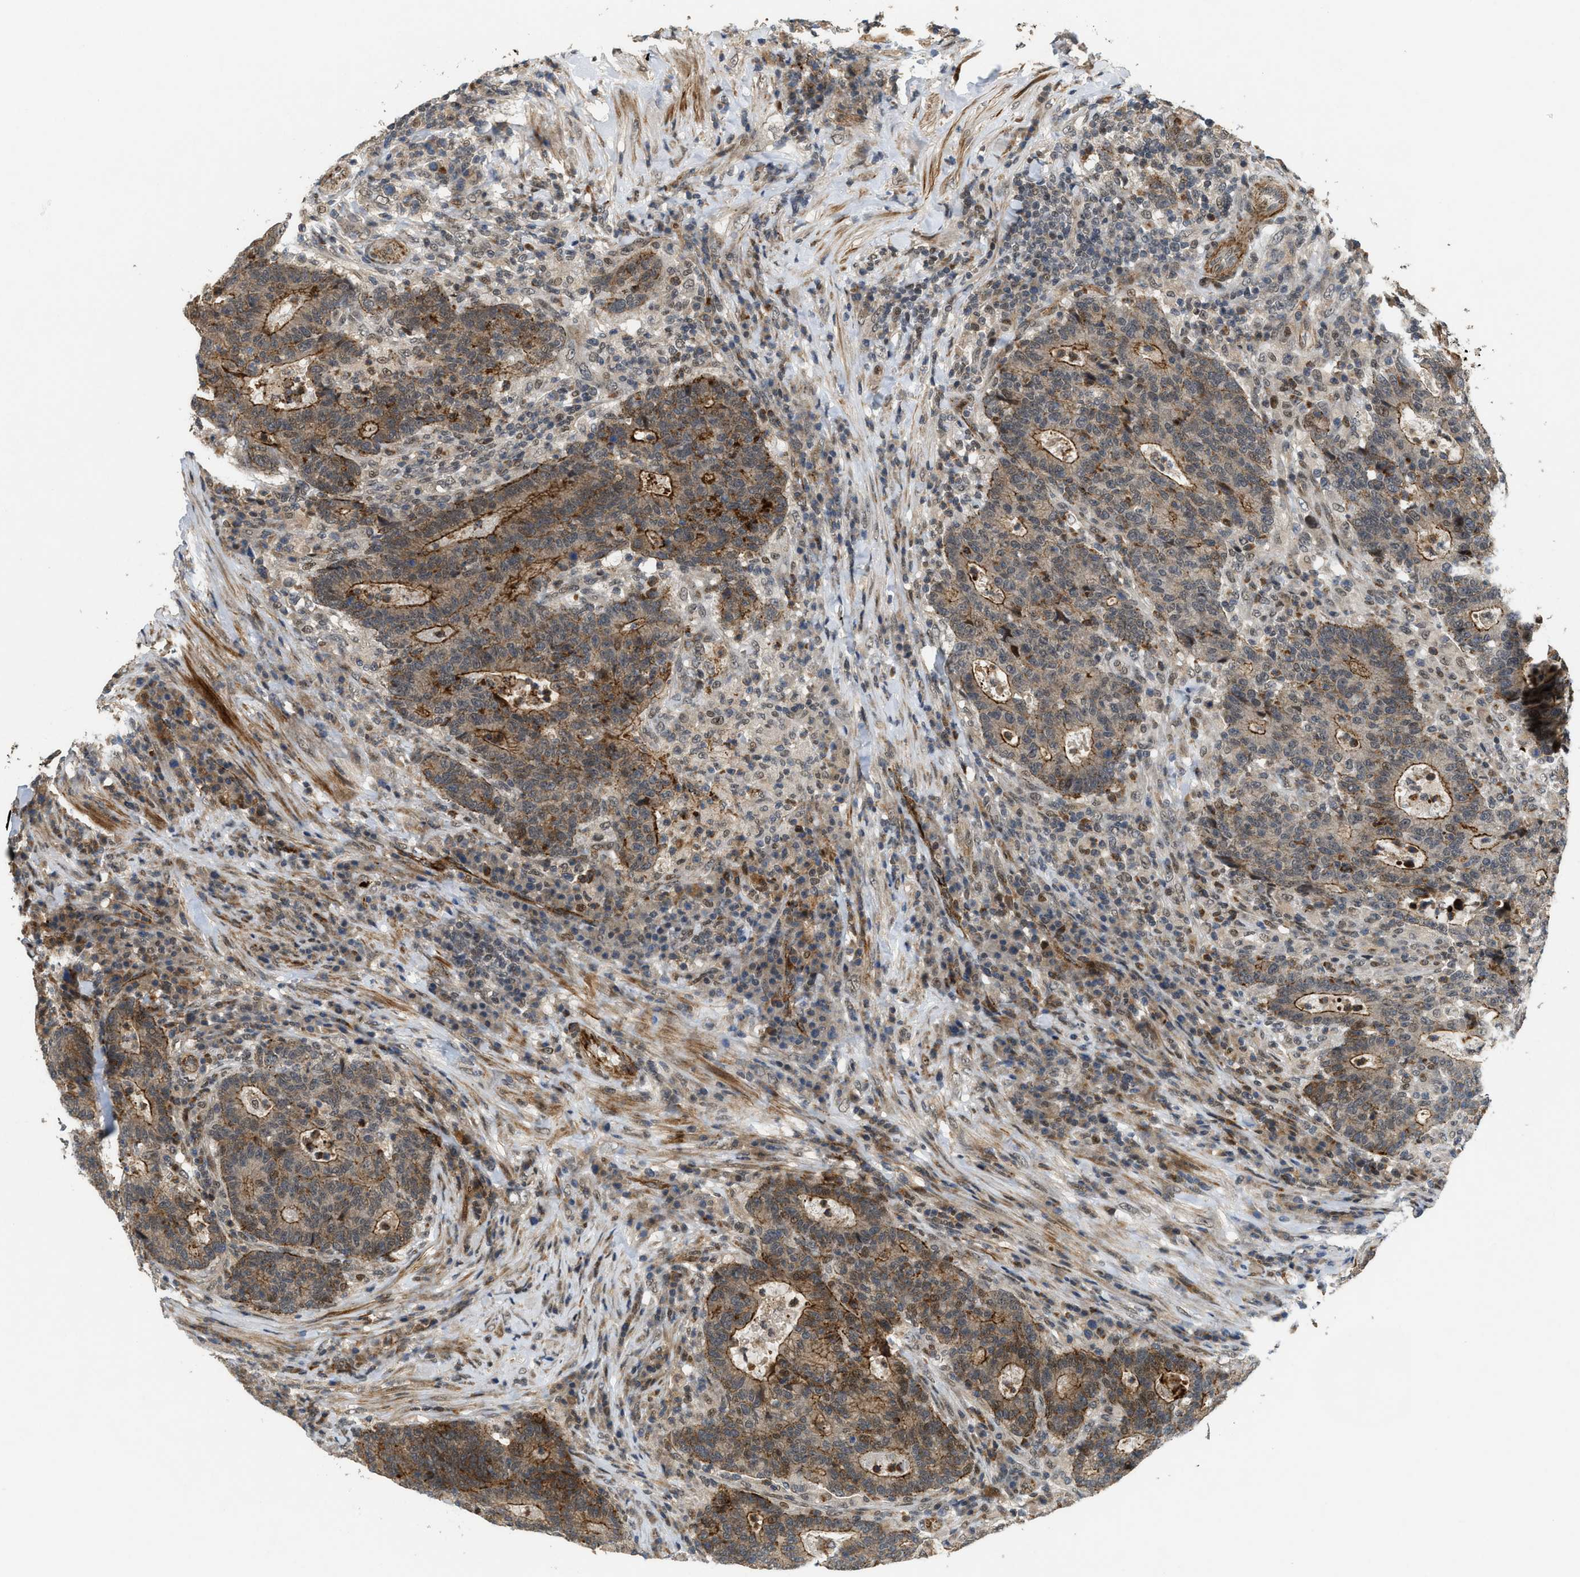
{"staining": {"intensity": "moderate", "quantity": ">75%", "location": "cytoplasmic/membranous,nuclear"}, "tissue": "colorectal cancer", "cell_type": "Tumor cells", "image_type": "cancer", "snomed": [{"axis": "morphology", "description": "Adenocarcinoma, NOS"}, {"axis": "topography", "description": "Colon"}], "caption": "Tumor cells demonstrate moderate cytoplasmic/membranous and nuclear positivity in approximately >75% of cells in colorectal cancer. Nuclei are stained in blue.", "gene": "DPF2", "patient": {"sex": "female", "age": 75}}